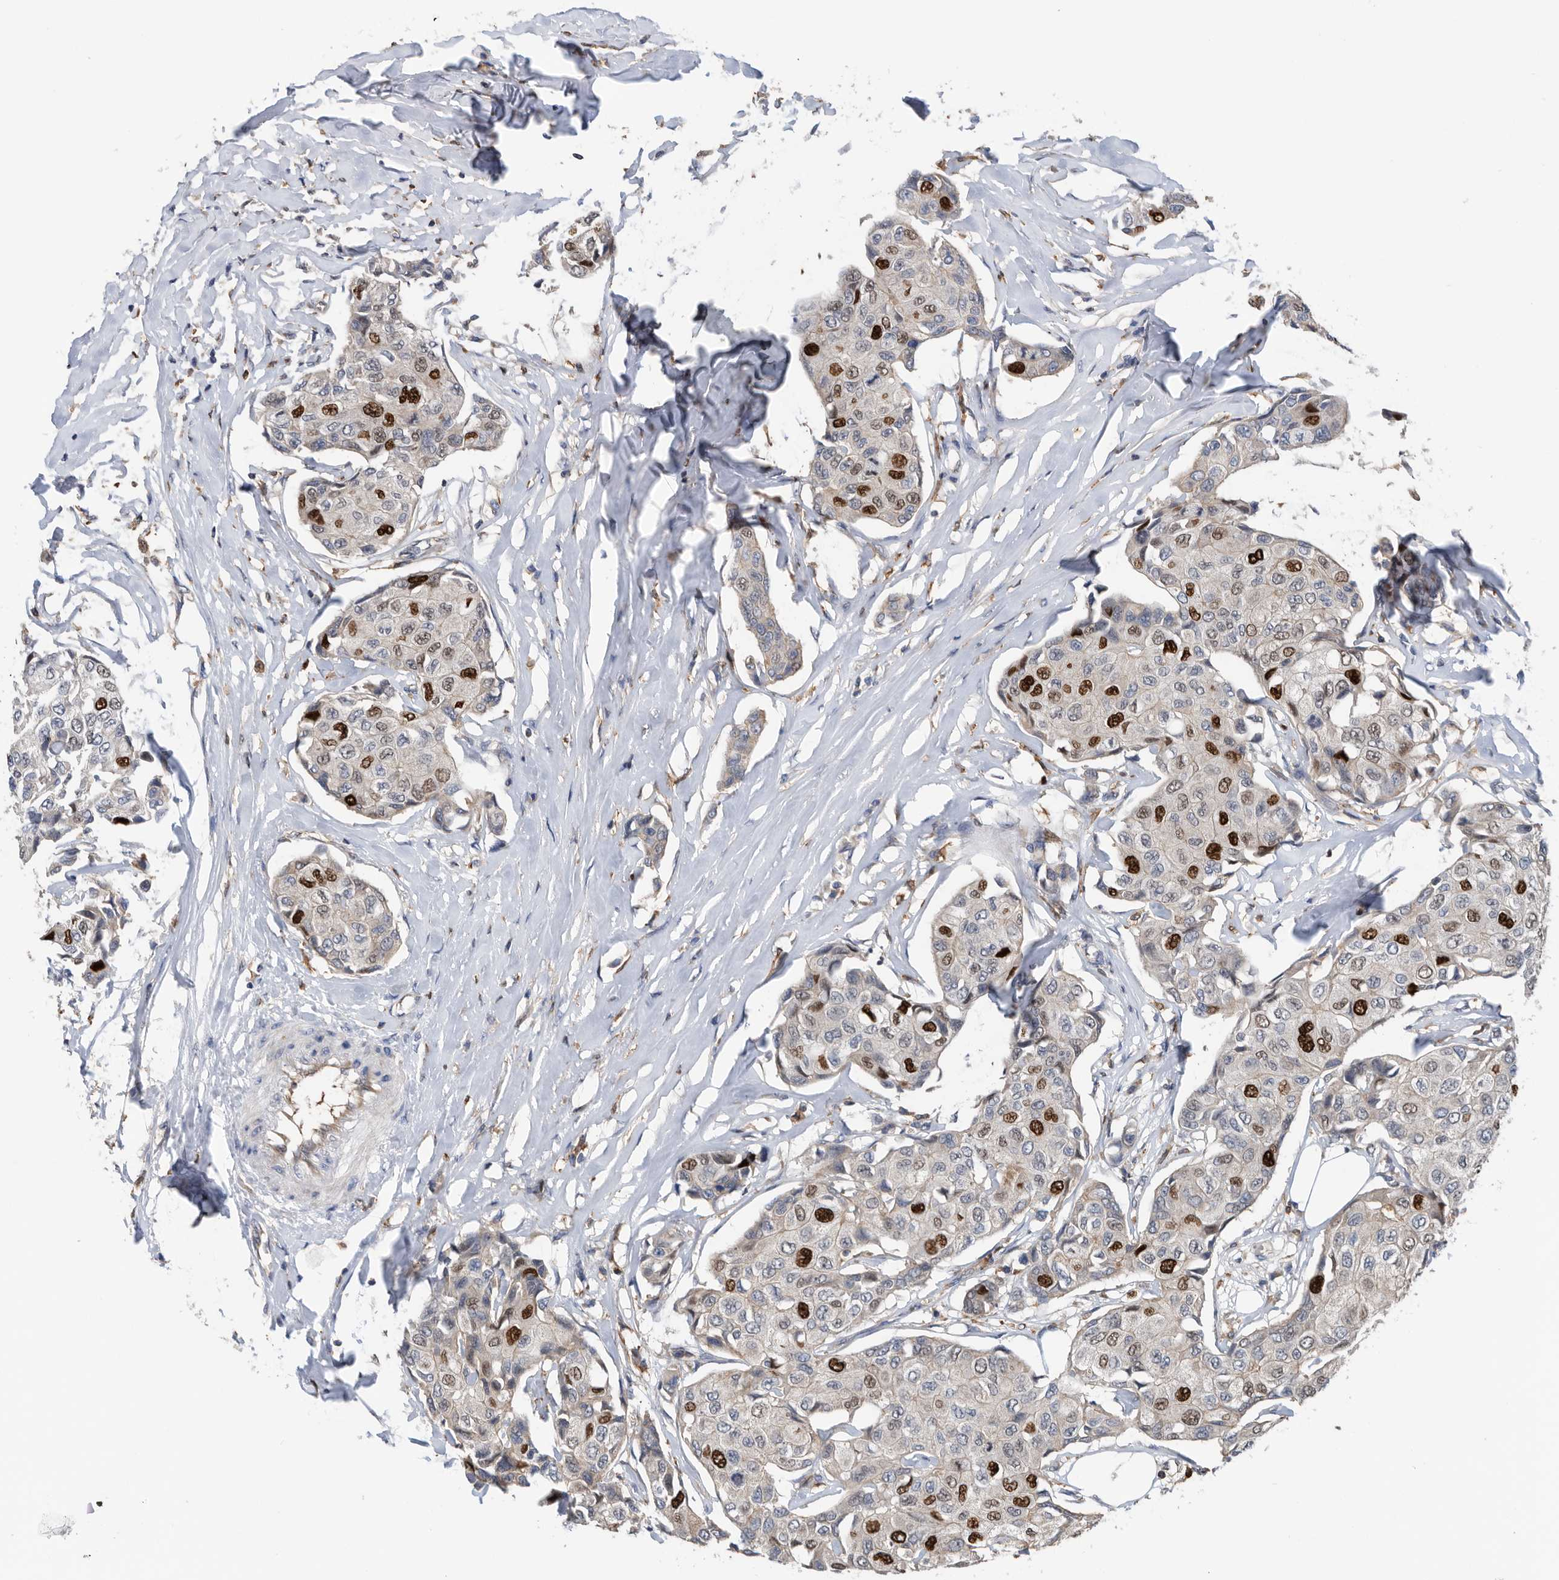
{"staining": {"intensity": "strong", "quantity": "<25%", "location": "nuclear"}, "tissue": "breast cancer", "cell_type": "Tumor cells", "image_type": "cancer", "snomed": [{"axis": "morphology", "description": "Duct carcinoma"}, {"axis": "topography", "description": "Breast"}], "caption": "Immunohistochemical staining of breast intraductal carcinoma reveals medium levels of strong nuclear protein expression in about <25% of tumor cells. The staining is performed using DAB (3,3'-diaminobenzidine) brown chromogen to label protein expression. The nuclei are counter-stained blue using hematoxylin.", "gene": "ATAD2", "patient": {"sex": "female", "age": 80}}